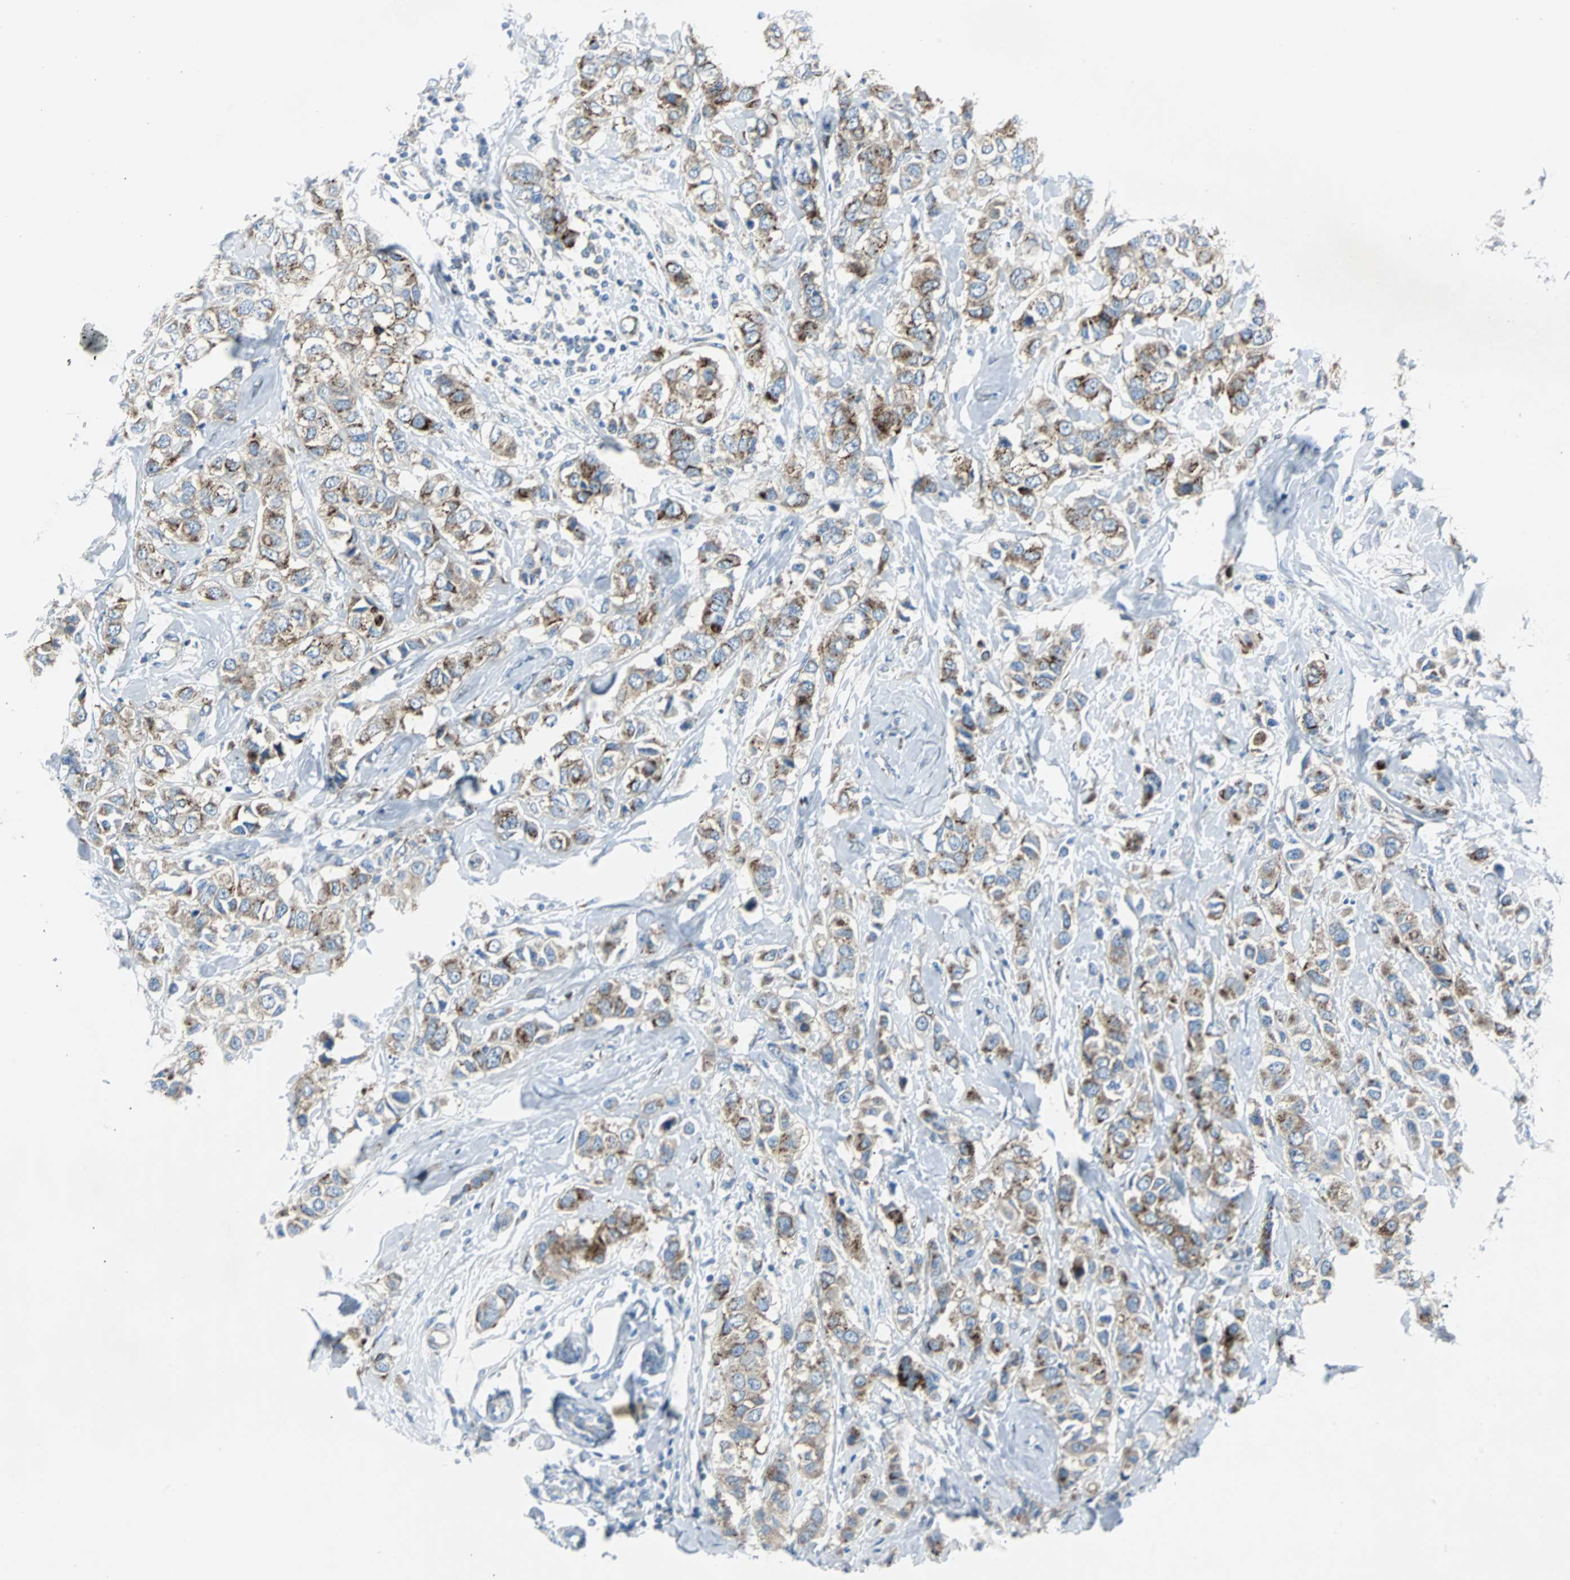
{"staining": {"intensity": "moderate", "quantity": ">75%", "location": "cytoplasmic/membranous"}, "tissue": "breast cancer", "cell_type": "Tumor cells", "image_type": "cancer", "snomed": [{"axis": "morphology", "description": "Duct carcinoma"}, {"axis": "topography", "description": "Breast"}], "caption": "Human breast intraductal carcinoma stained with a brown dye exhibits moderate cytoplasmic/membranous positive positivity in about >75% of tumor cells.", "gene": "BBC3", "patient": {"sex": "female", "age": 50}}